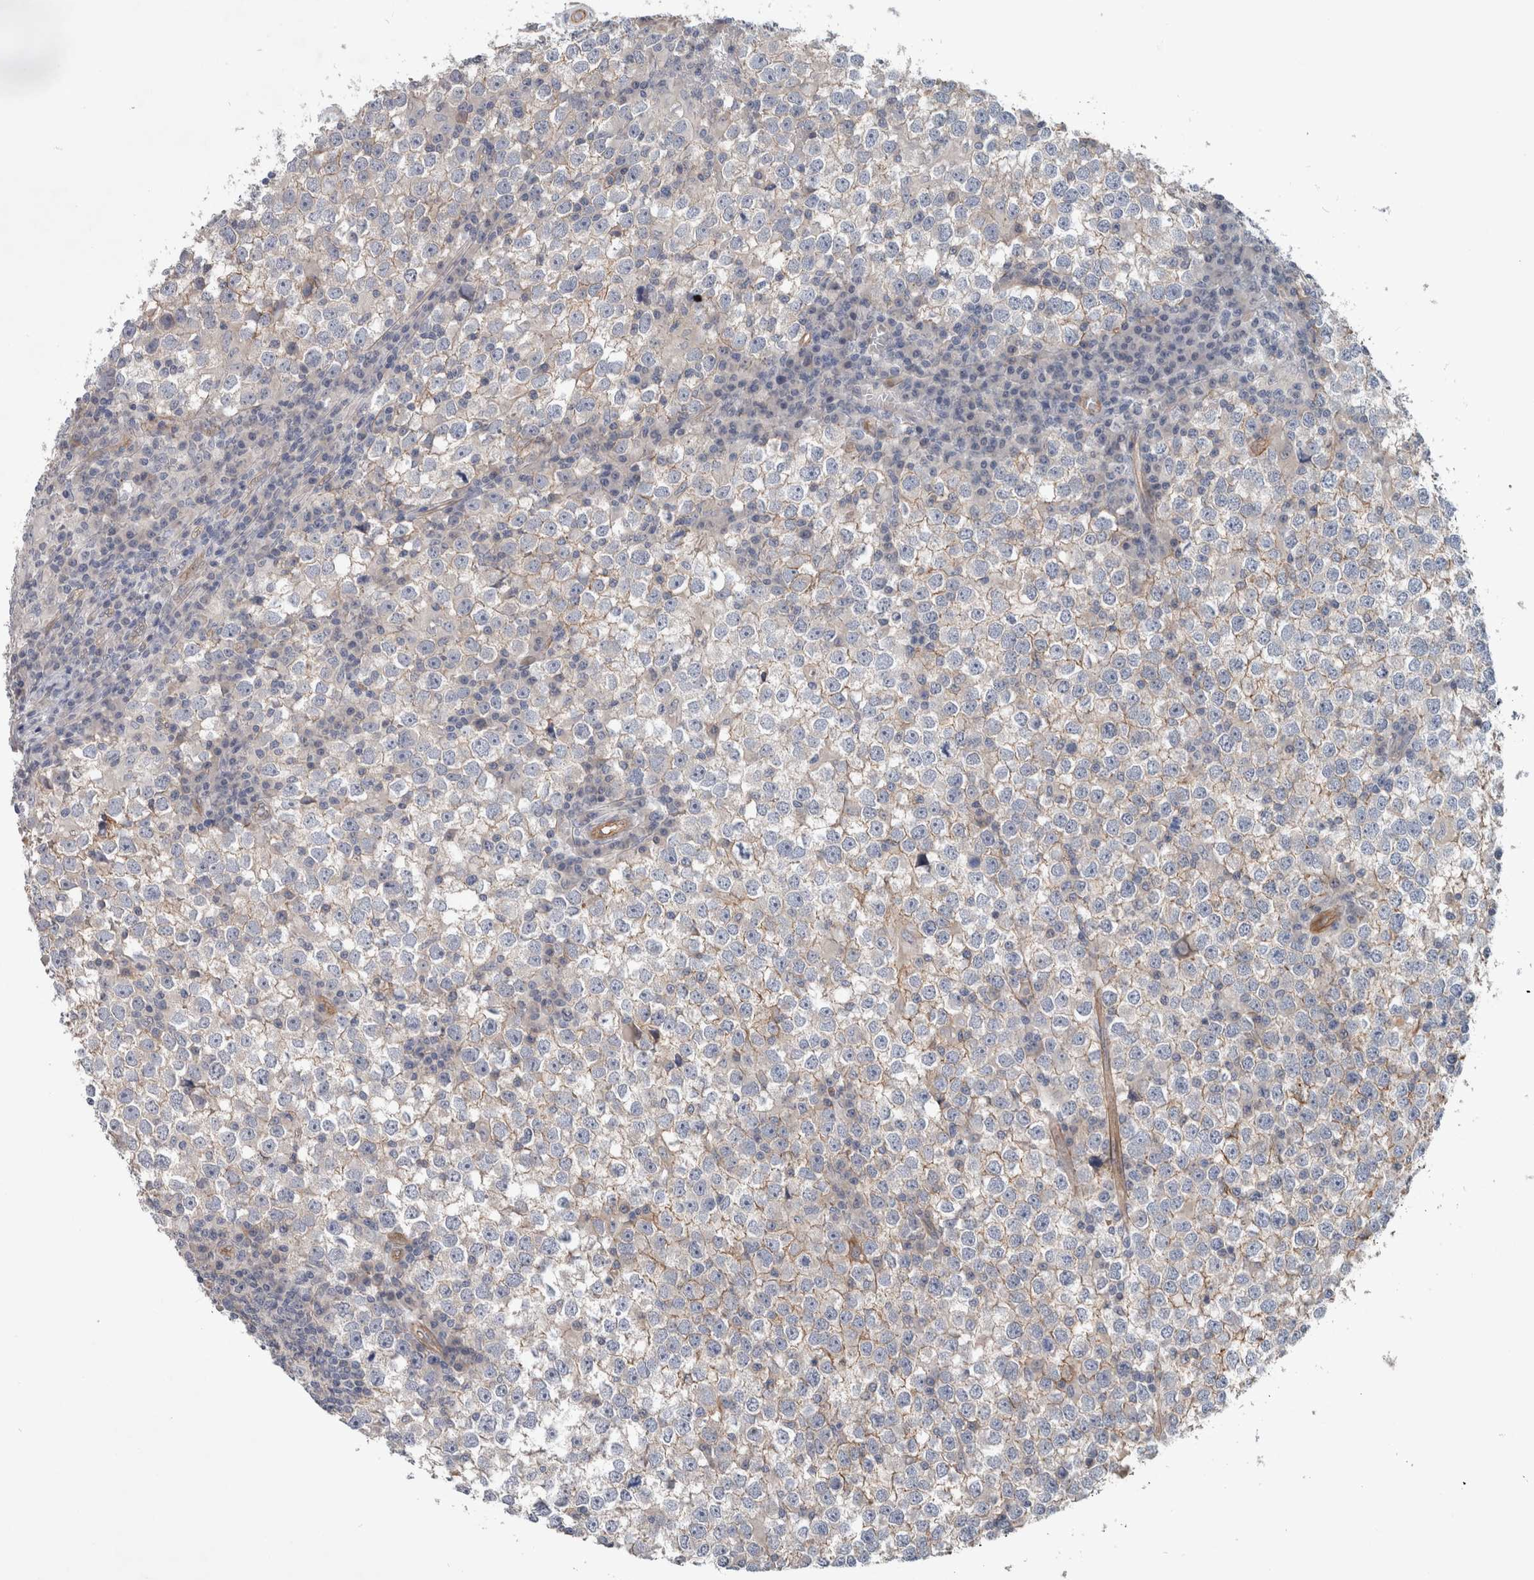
{"staining": {"intensity": "moderate", "quantity": "<25%", "location": "cytoplasmic/membranous"}, "tissue": "testis cancer", "cell_type": "Tumor cells", "image_type": "cancer", "snomed": [{"axis": "morphology", "description": "Seminoma, NOS"}, {"axis": "topography", "description": "Testis"}], "caption": "Approximately <25% of tumor cells in testis seminoma show moderate cytoplasmic/membranous protein staining as visualized by brown immunohistochemical staining.", "gene": "BCAM", "patient": {"sex": "male", "age": 65}}